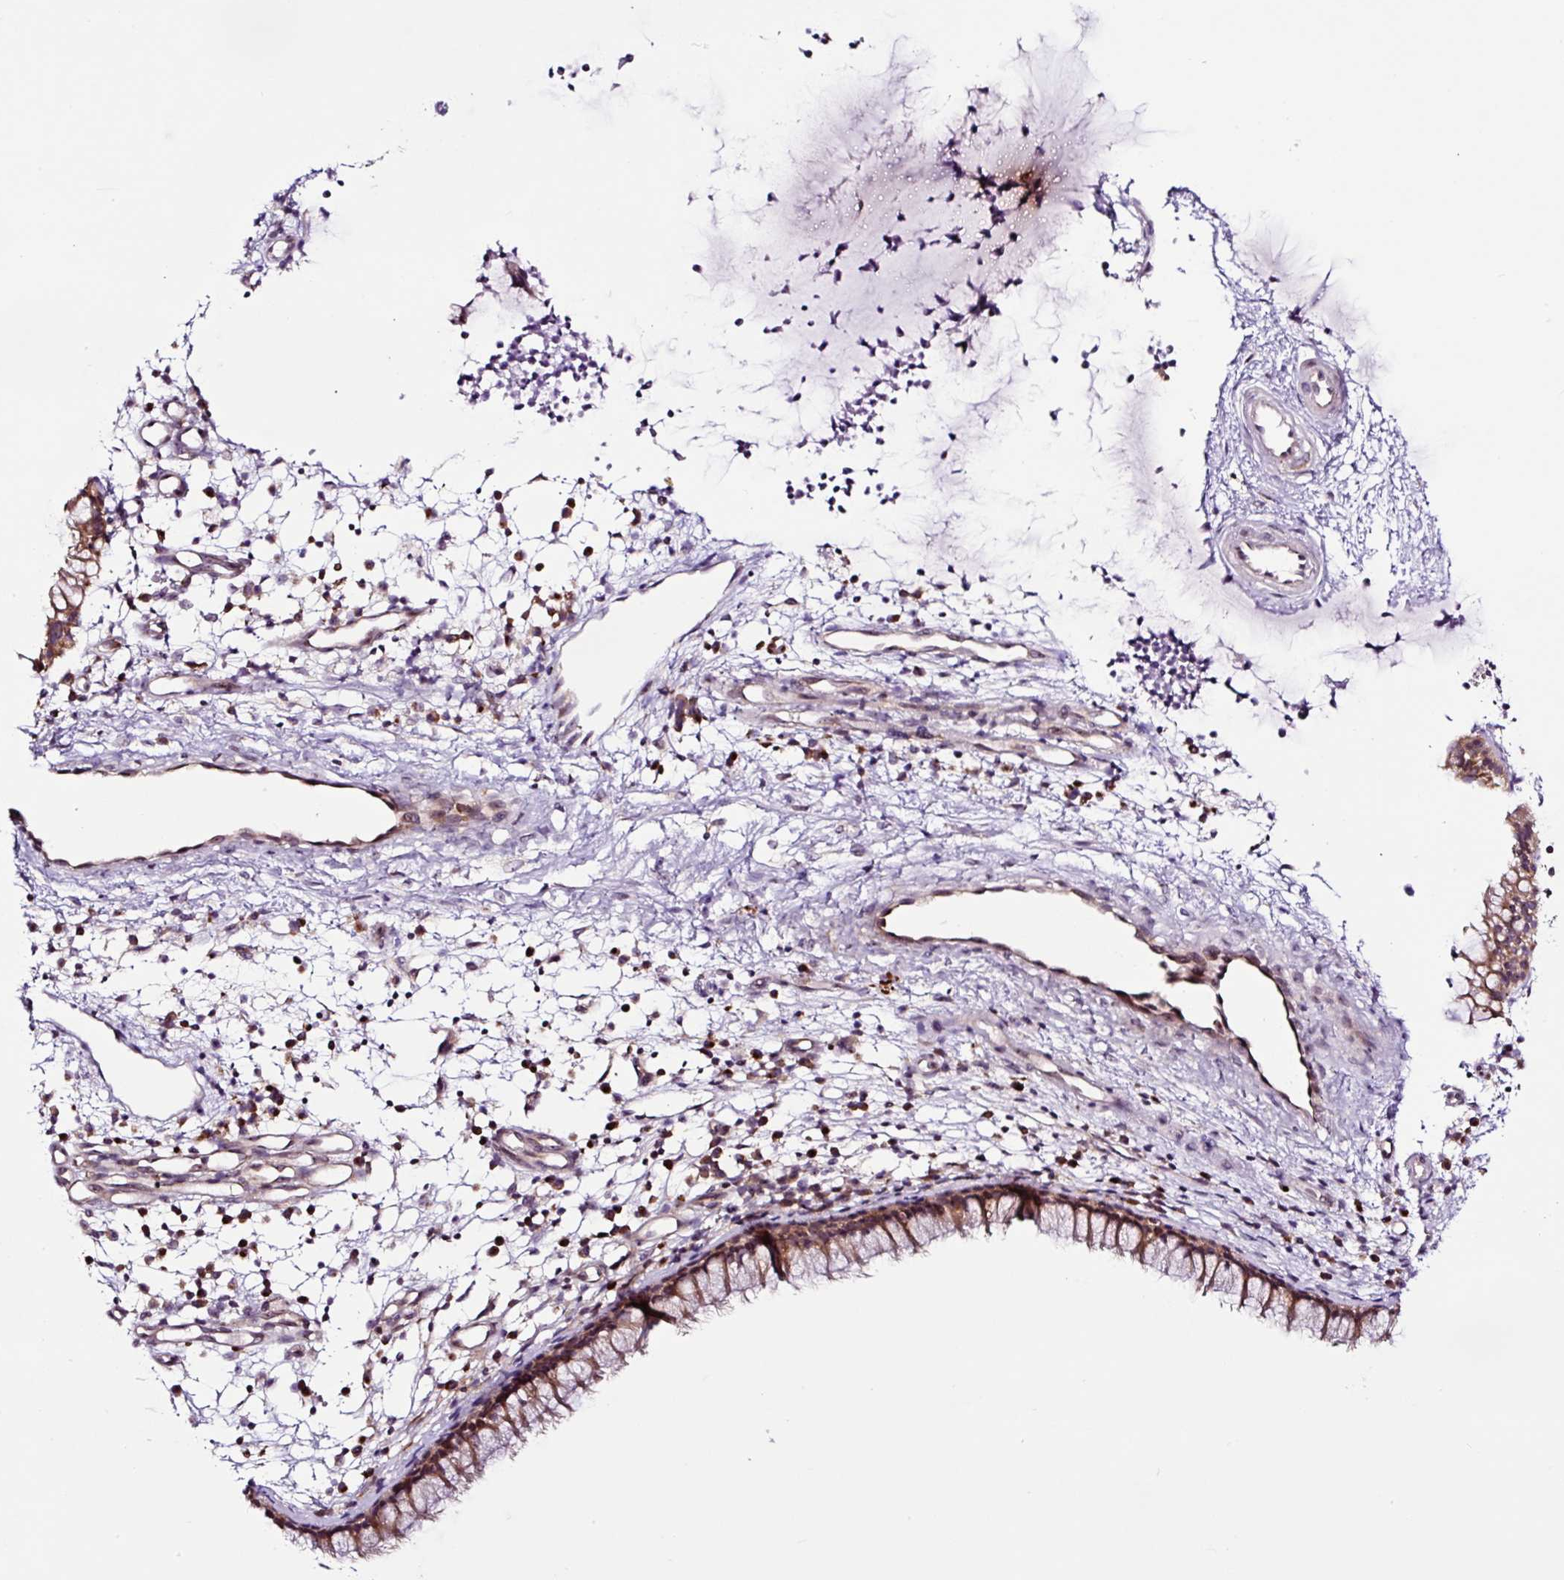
{"staining": {"intensity": "moderate", "quantity": ">75%", "location": "cytoplasmic/membranous,nuclear"}, "tissue": "nasopharynx", "cell_type": "Respiratory epithelial cells", "image_type": "normal", "snomed": [{"axis": "morphology", "description": "Normal tissue, NOS"}, {"axis": "topography", "description": "Nasopharynx"}], "caption": "A medium amount of moderate cytoplasmic/membranous,nuclear staining is present in about >75% of respiratory epithelial cells in unremarkable nasopharynx. The protein is shown in brown color, while the nuclei are stained blue.", "gene": "NOM1", "patient": {"sex": "male", "age": 21}}